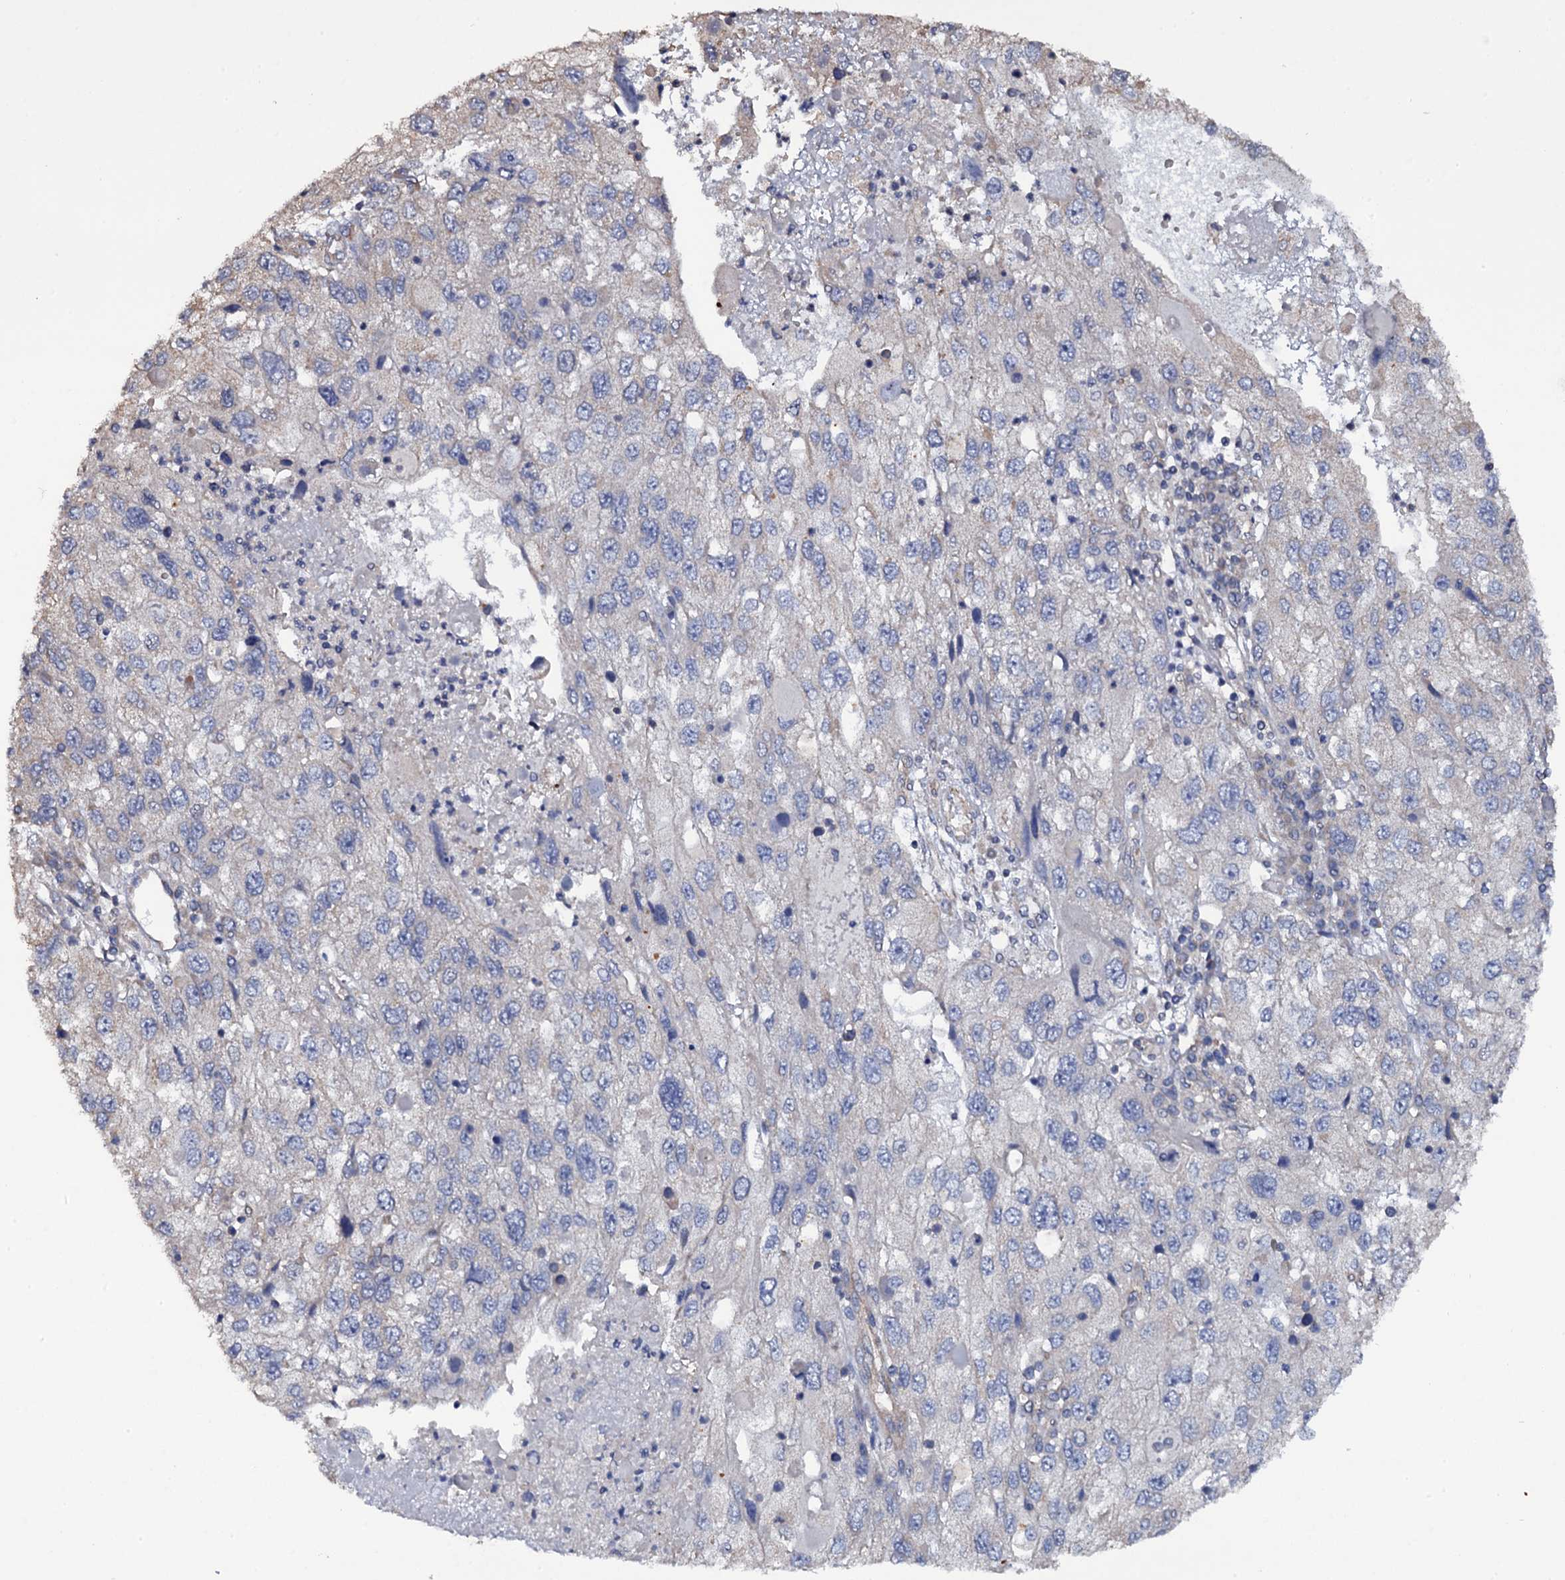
{"staining": {"intensity": "negative", "quantity": "none", "location": "none"}, "tissue": "endometrial cancer", "cell_type": "Tumor cells", "image_type": "cancer", "snomed": [{"axis": "morphology", "description": "Adenocarcinoma, NOS"}, {"axis": "topography", "description": "Endometrium"}], "caption": "Histopathology image shows no significant protein staining in tumor cells of endometrial cancer. Brightfield microscopy of immunohistochemistry stained with DAB (brown) and hematoxylin (blue), captured at high magnification.", "gene": "TTC23", "patient": {"sex": "female", "age": 49}}